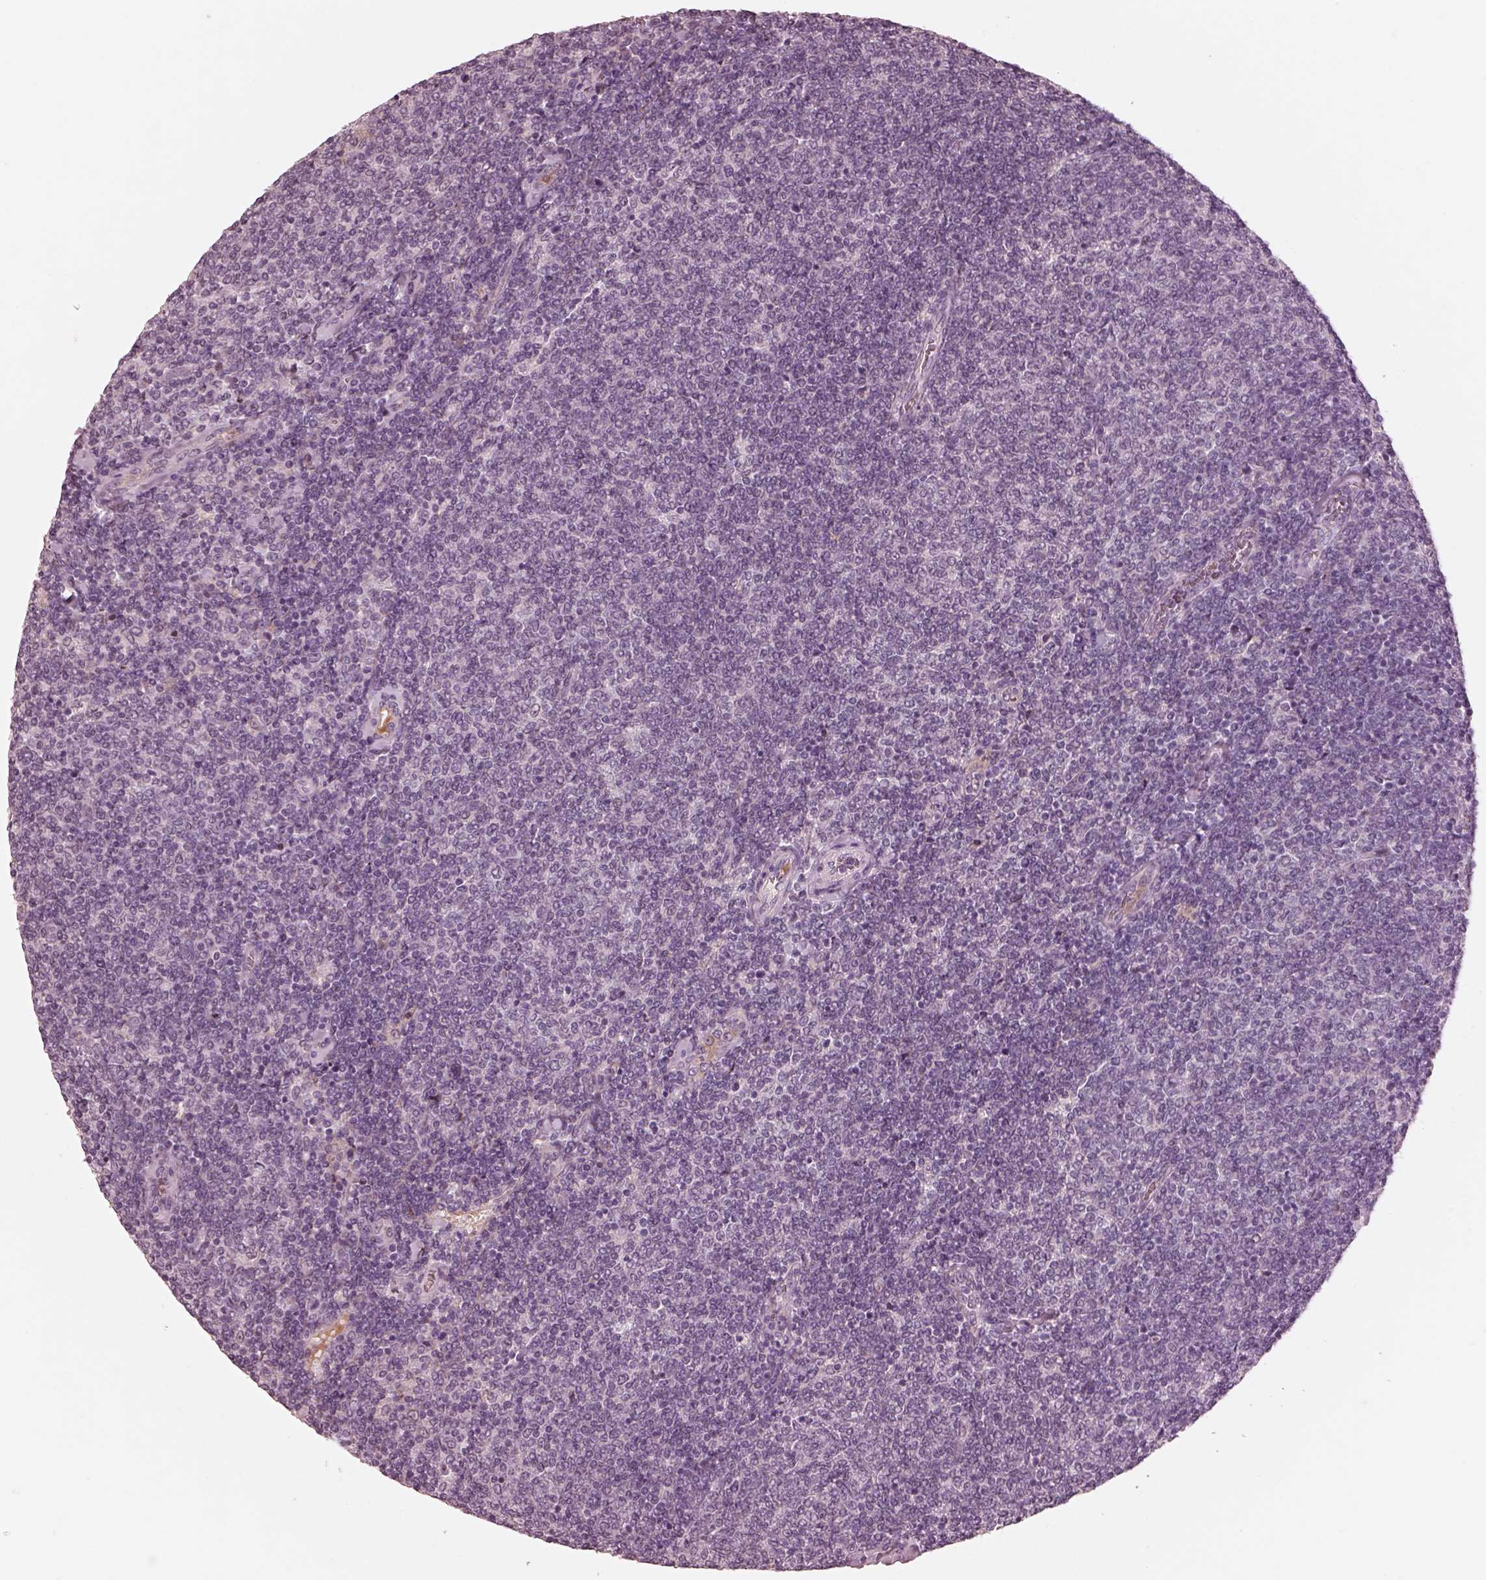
{"staining": {"intensity": "negative", "quantity": "none", "location": "none"}, "tissue": "lymphoma", "cell_type": "Tumor cells", "image_type": "cancer", "snomed": [{"axis": "morphology", "description": "Malignant lymphoma, non-Hodgkin's type, Low grade"}, {"axis": "topography", "description": "Lymph node"}], "caption": "Tumor cells are negative for protein expression in human lymphoma.", "gene": "KCNA2", "patient": {"sex": "male", "age": 52}}